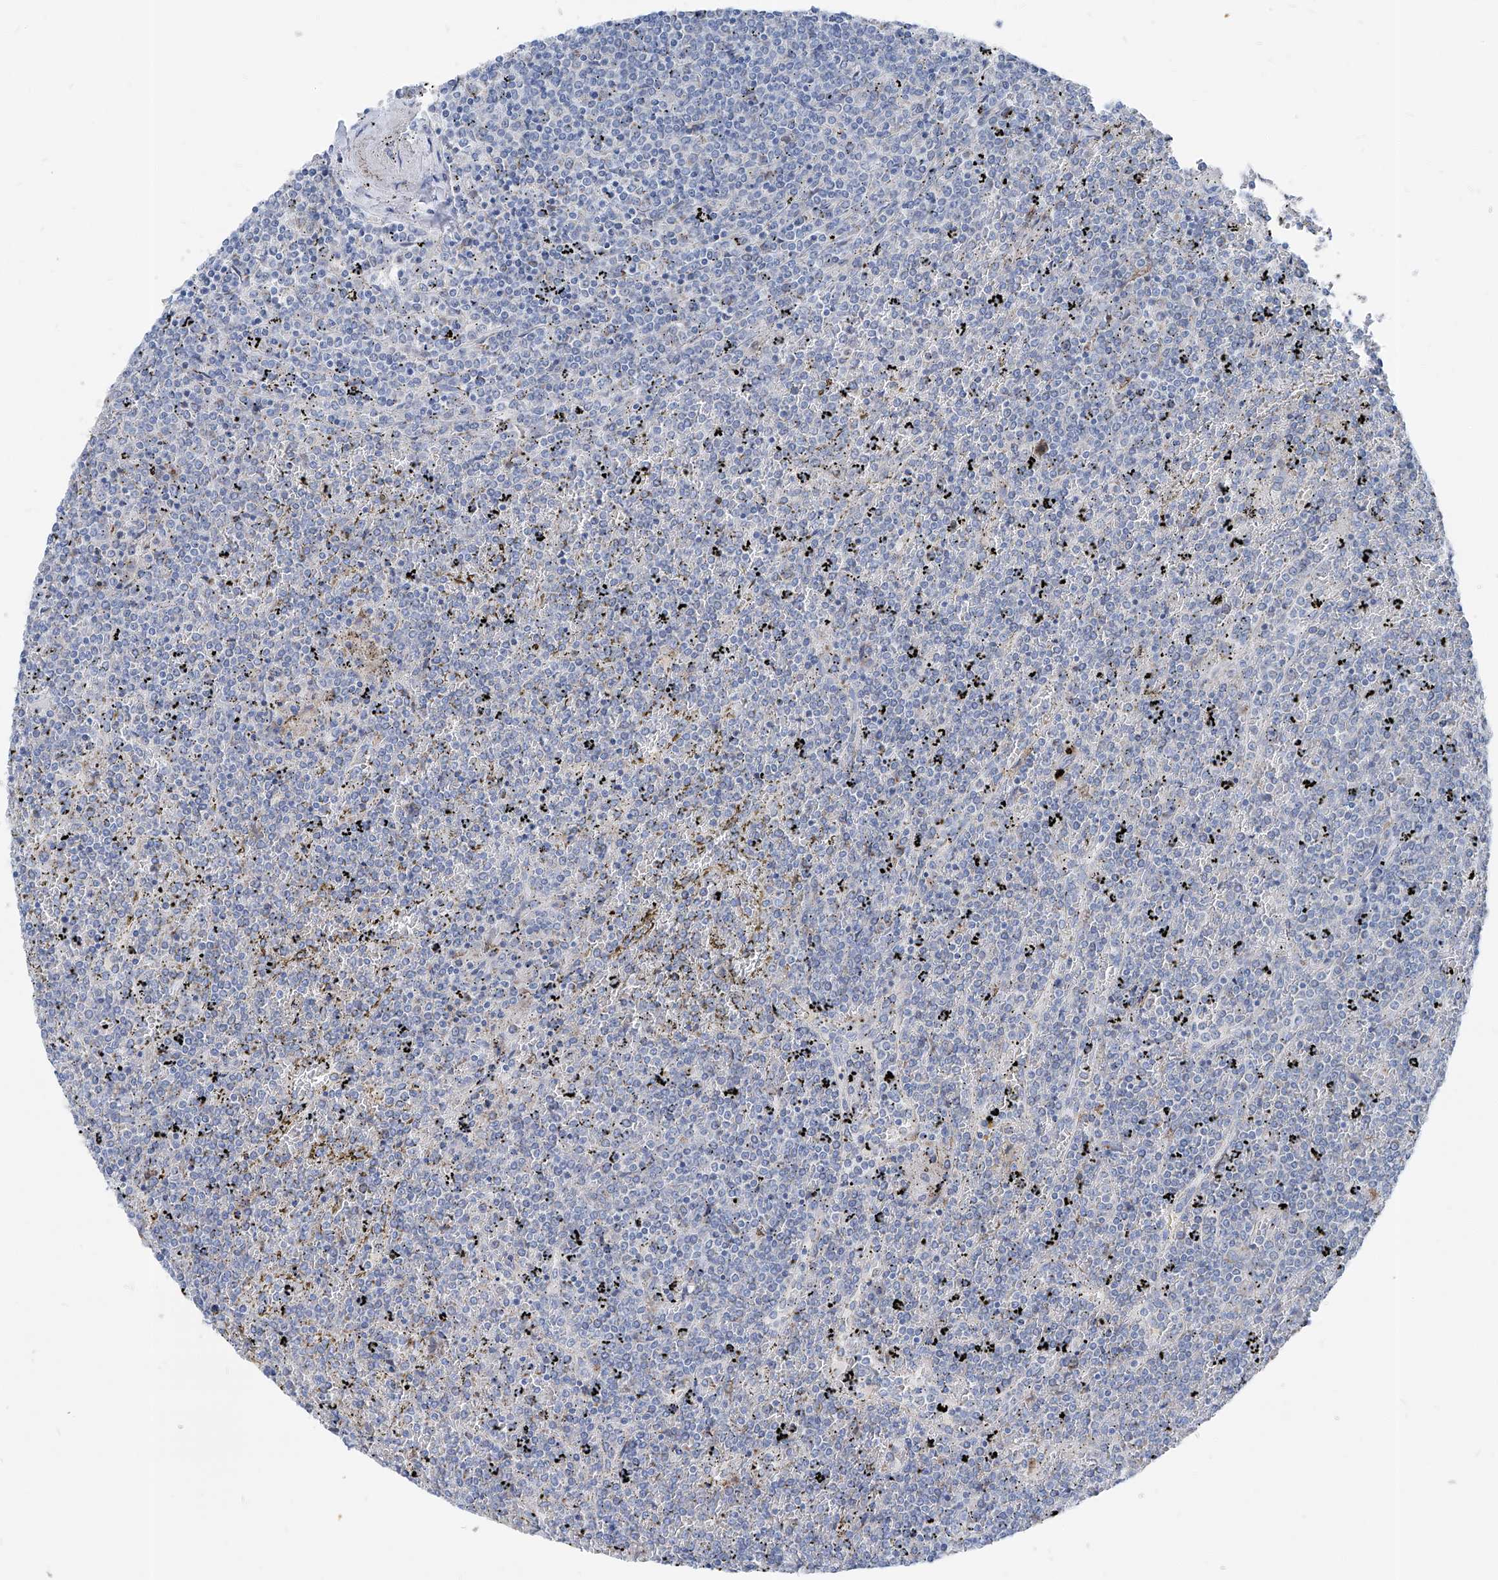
{"staining": {"intensity": "negative", "quantity": "none", "location": "none"}, "tissue": "lymphoma", "cell_type": "Tumor cells", "image_type": "cancer", "snomed": [{"axis": "morphology", "description": "Malignant lymphoma, non-Hodgkin's type, Low grade"}, {"axis": "topography", "description": "Spleen"}], "caption": "An immunohistochemistry image of lymphoma is shown. There is no staining in tumor cells of lymphoma.", "gene": "AGPS", "patient": {"sex": "female", "age": 19}}